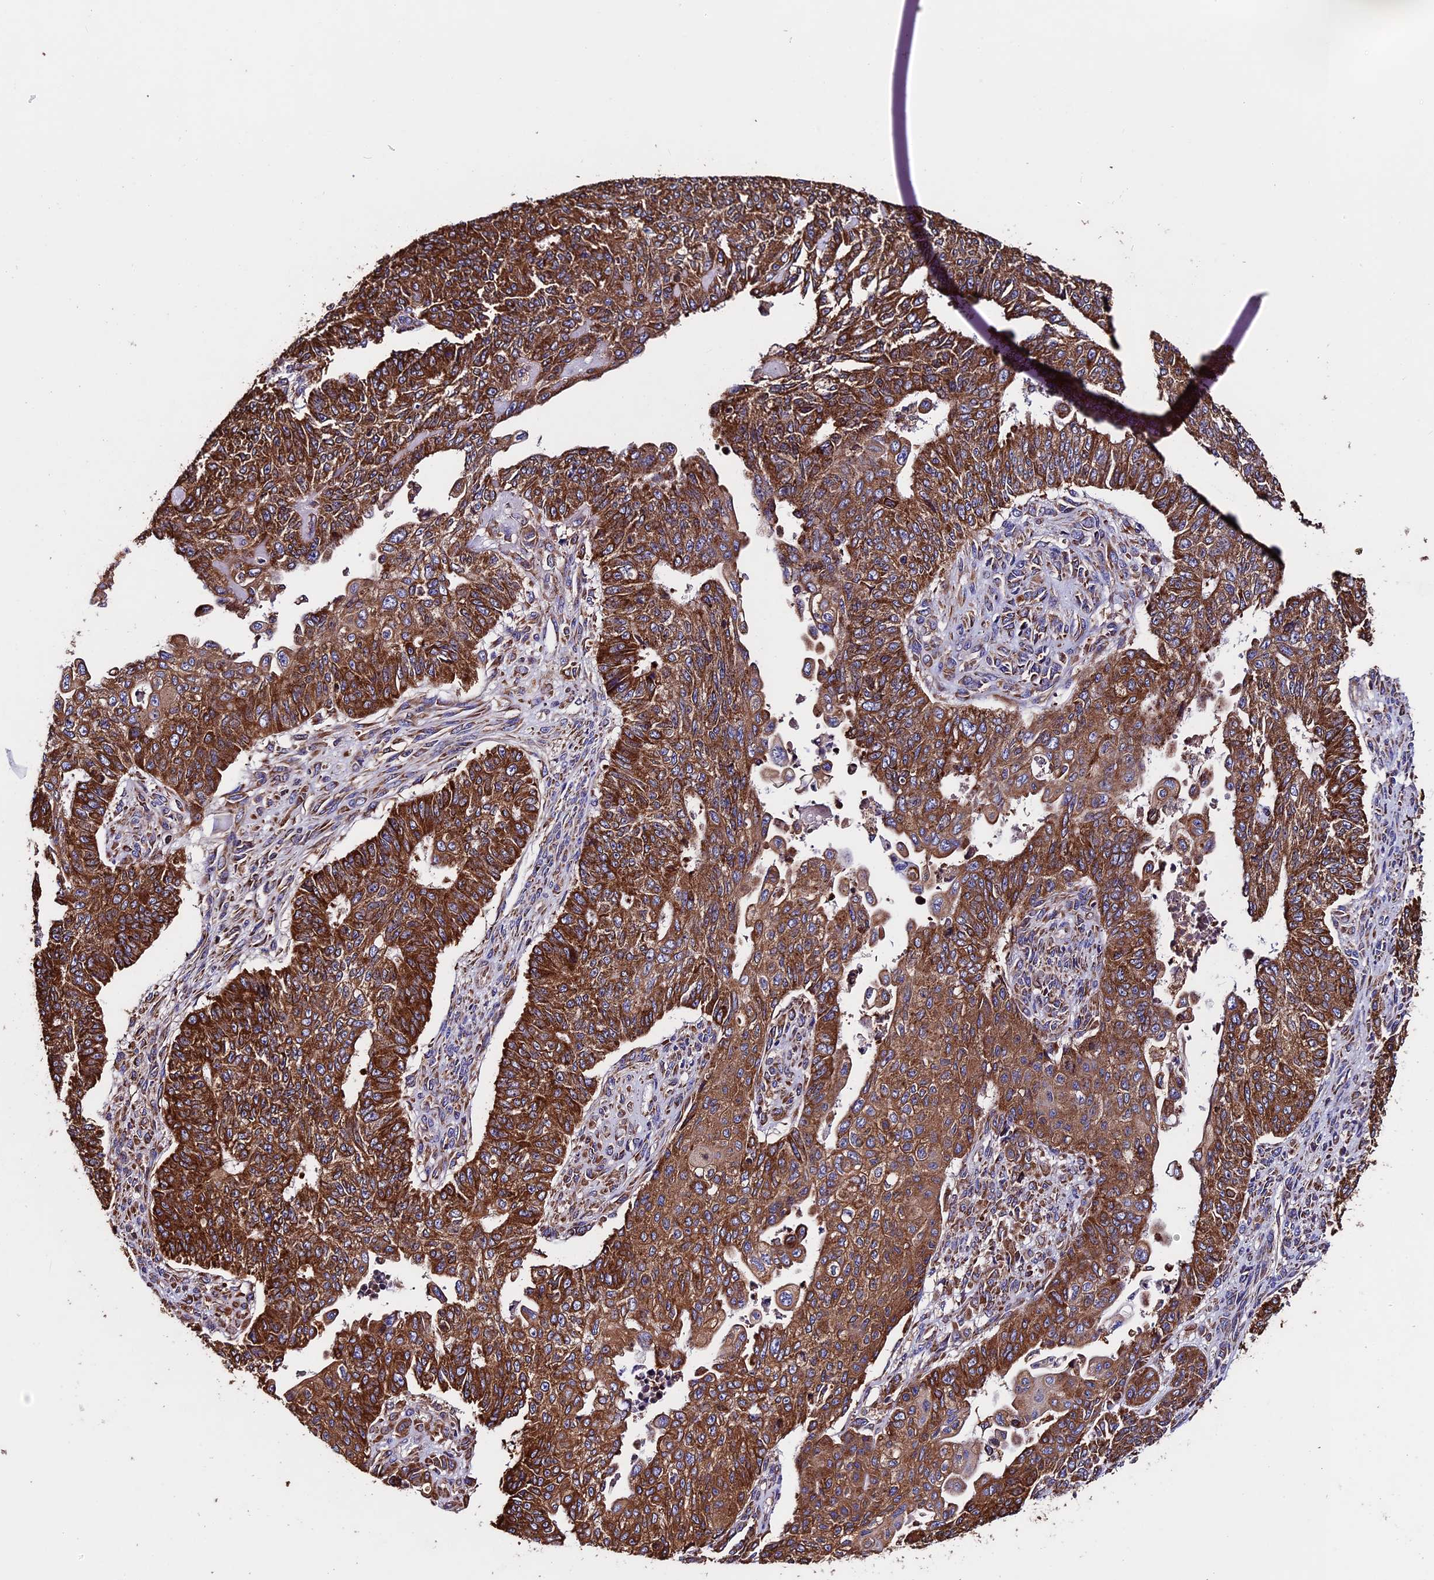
{"staining": {"intensity": "strong", "quantity": ">75%", "location": "cytoplasmic/membranous"}, "tissue": "endometrial cancer", "cell_type": "Tumor cells", "image_type": "cancer", "snomed": [{"axis": "morphology", "description": "Adenocarcinoma, NOS"}, {"axis": "topography", "description": "Endometrium"}], "caption": "Endometrial adenocarcinoma stained with a protein marker exhibits strong staining in tumor cells.", "gene": "BTBD3", "patient": {"sex": "female", "age": 32}}